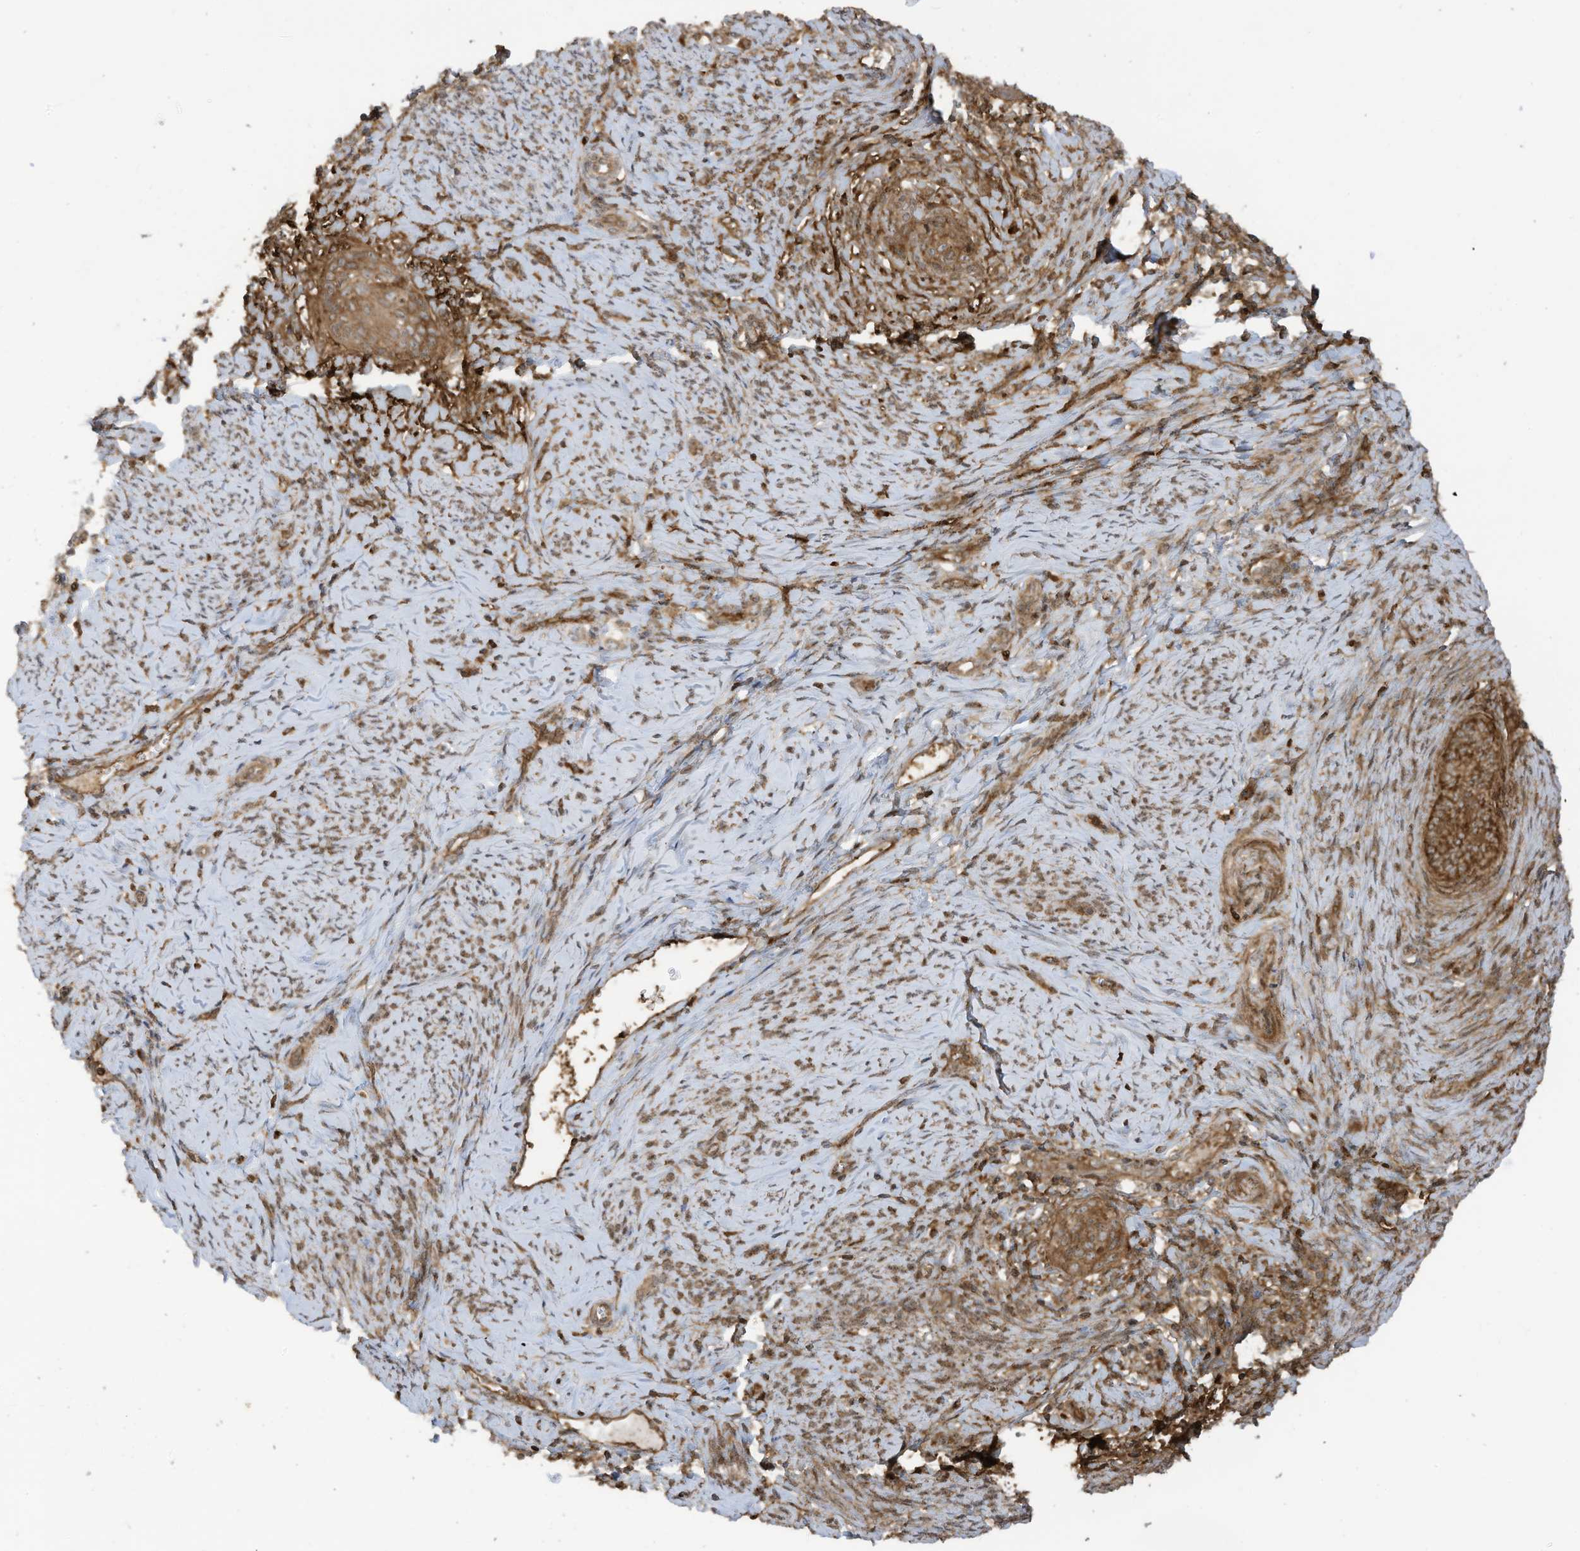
{"staining": {"intensity": "strong", "quantity": ">75%", "location": "cytoplasmic/membranous"}, "tissue": "cervical cancer", "cell_type": "Tumor cells", "image_type": "cancer", "snomed": [{"axis": "morphology", "description": "Squamous cell carcinoma, NOS"}, {"axis": "topography", "description": "Cervix"}], "caption": "The photomicrograph demonstrates staining of cervical cancer (squamous cell carcinoma), revealing strong cytoplasmic/membranous protein expression (brown color) within tumor cells.", "gene": "REPS1", "patient": {"sex": "female", "age": 33}}